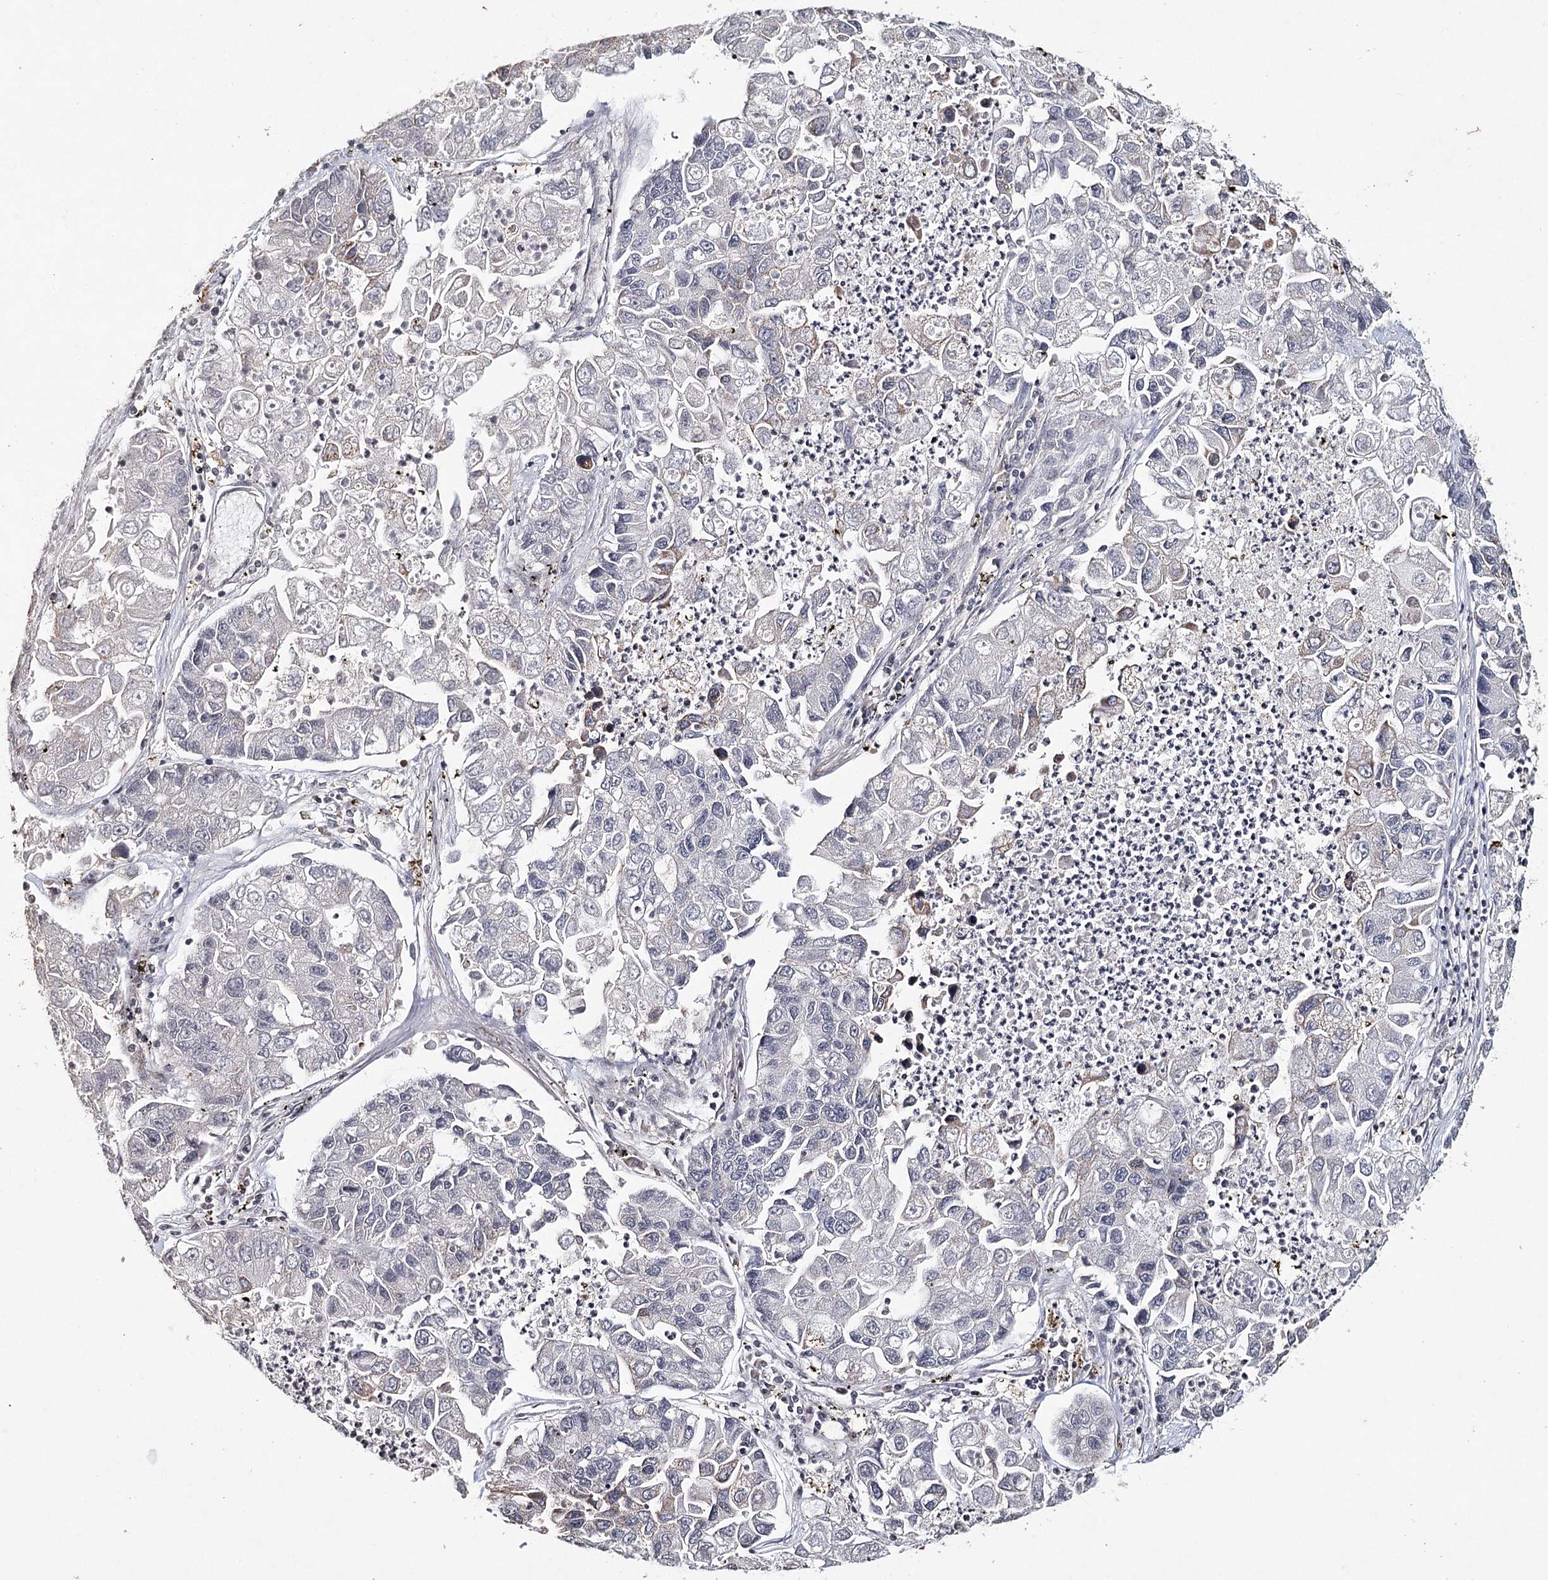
{"staining": {"intensity": "negative", "quantity": "none", "location": "none"}, "tissue": "lung cancer", "cell_type": "Tumor cells", "image_type": "cancer", "snomed": [{"axis": "morphology", "description": "Adenocarcinoma, NOS"}, {"axis": "topography", "description": "Lung"}], "caption": "Human lung cancer (adenocarcinoma) stained for a protein using immunohistochemistry demonstrates no staining in tumor cells.", "gene": "ICOS", "patient": {"sex": "female", "age": 51}}